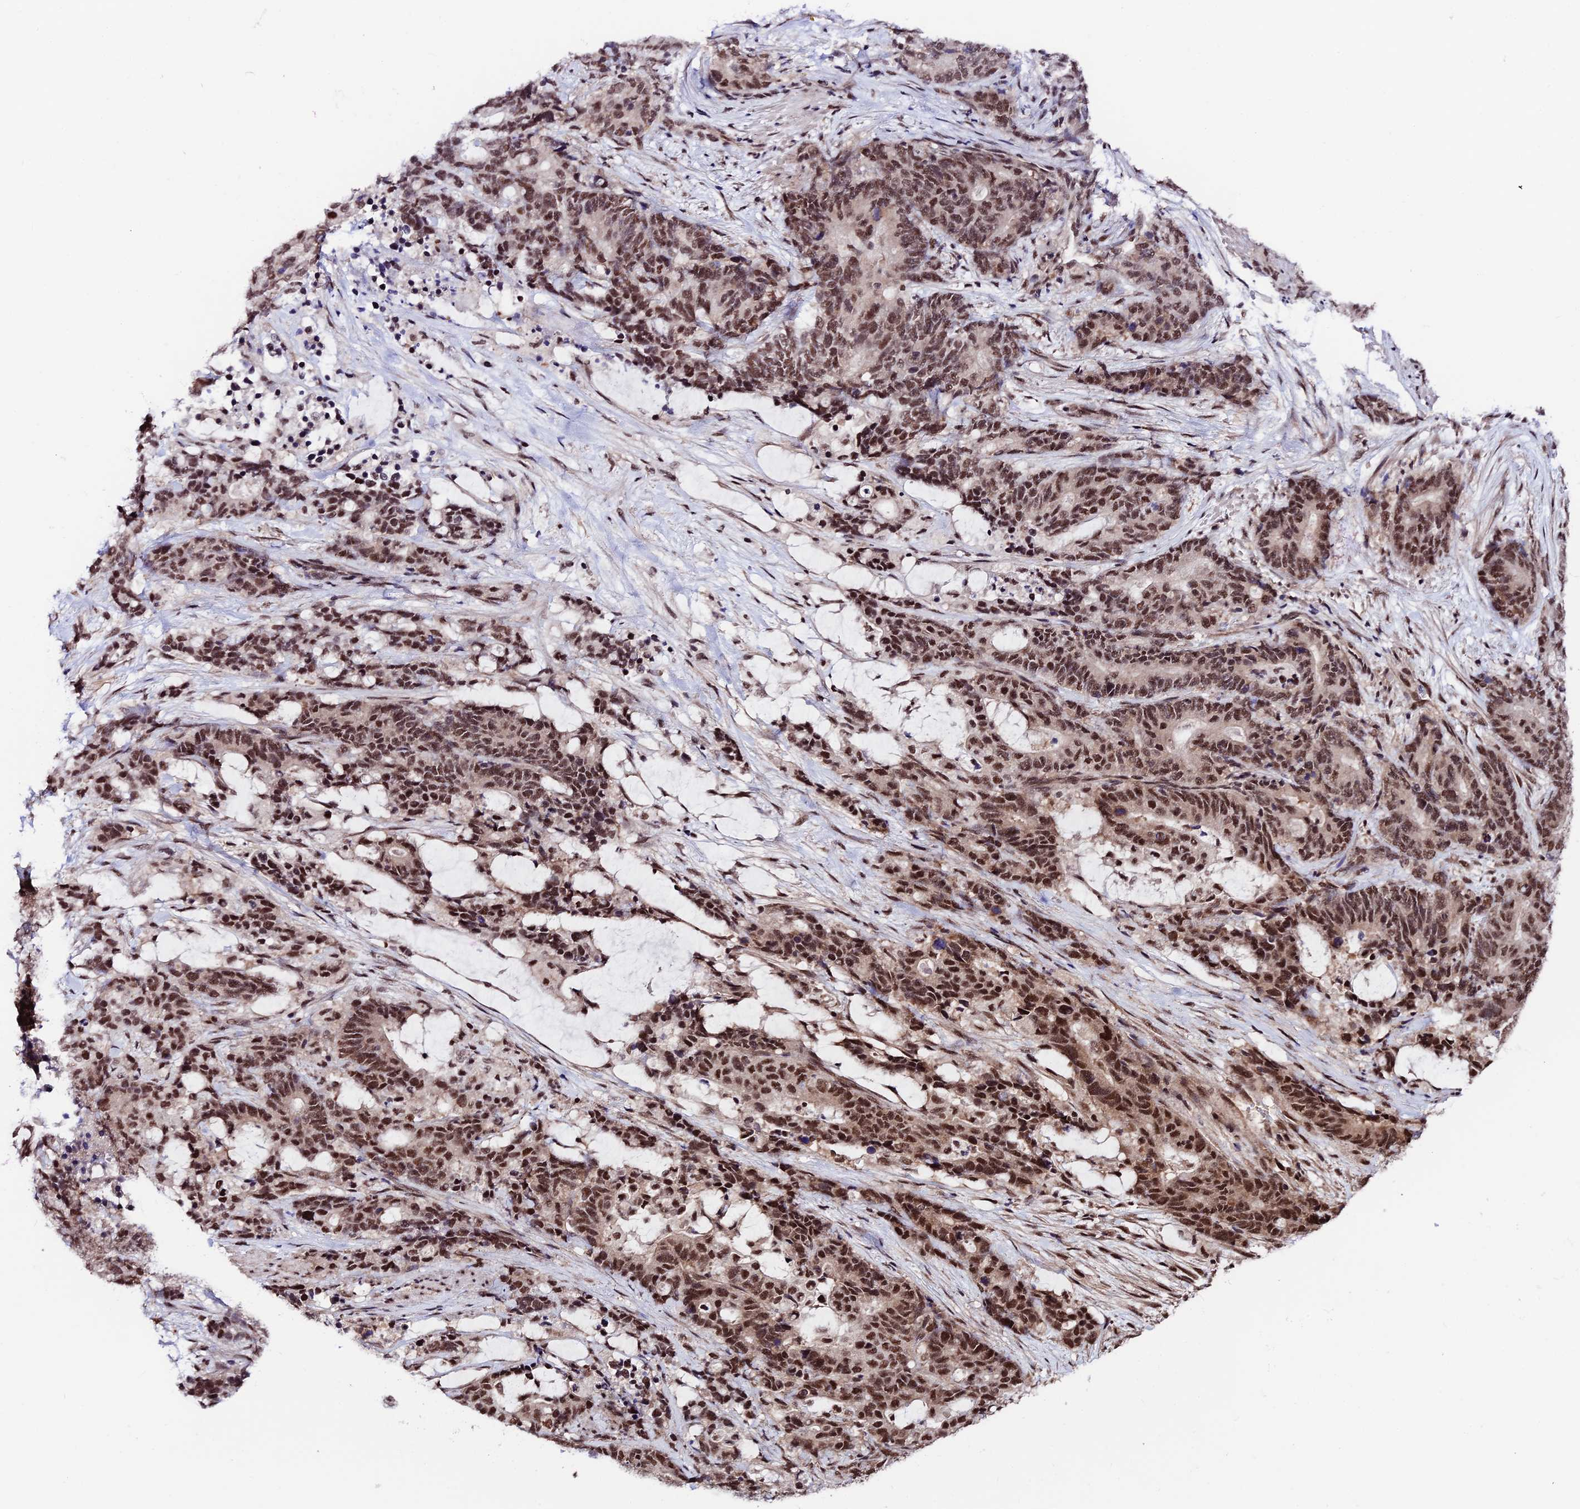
{"staining": {"intensity": "moderate", "quantity": ">75%", "location": "nuclear"}, "tissue": "stomach cancer", "cell_type": "Tumor cells", "image_type": "cancer", "snomed": [{"axis": "morphology", "description": "Adenocarcinoma, NOS"}, {"axis": "topography", "description": "Stomach"}], "caption": "This is an image of immunohistochemistry (IHC) staining of stomach adenocarcinoma, which shows moderate staining in the nuclear of tumor cells.", "gene": "RBM42", "patient": {"sex": "female", "age": 76}}